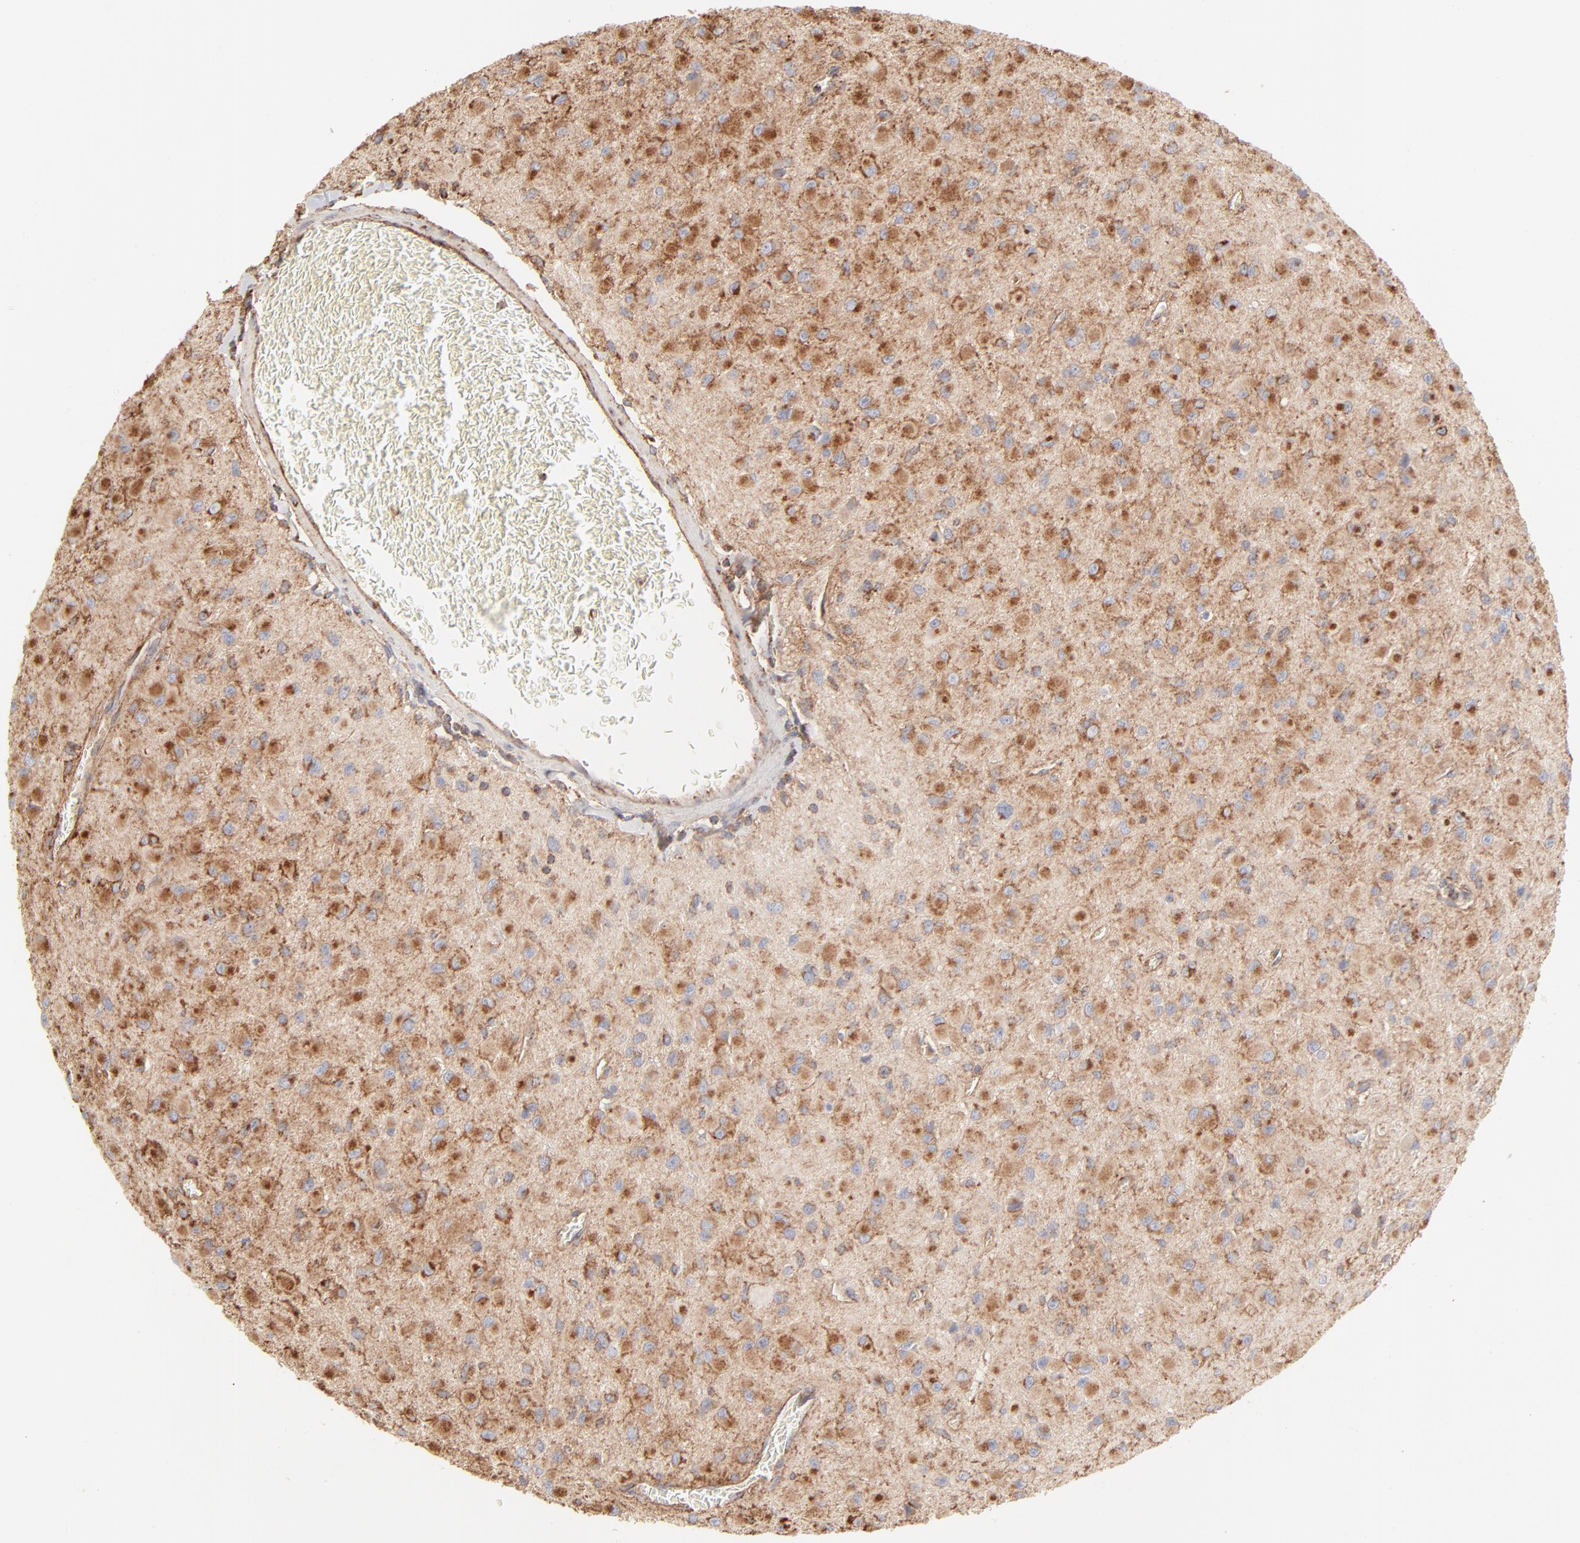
{"staining": {"intensity": "moderate", "quantity": ">75%", "location": "cytoplasmic/membranous"}, "tissue": "glioma", "cell_type": "Tumor cells", "image_type": "cancer", "snomed": [{"axis": "morphology", "description": "Glioma, malignant, Low grade"}, {"axis": "topography", "description": "Brain"}], "caption": "A brown stain labels moderate cytoplasmic/membranous staining of a protein in malignant glioma (low-grade) tumor cells.", "gene": "CLTB", "patient": {"sex": "male", "age": 42}}